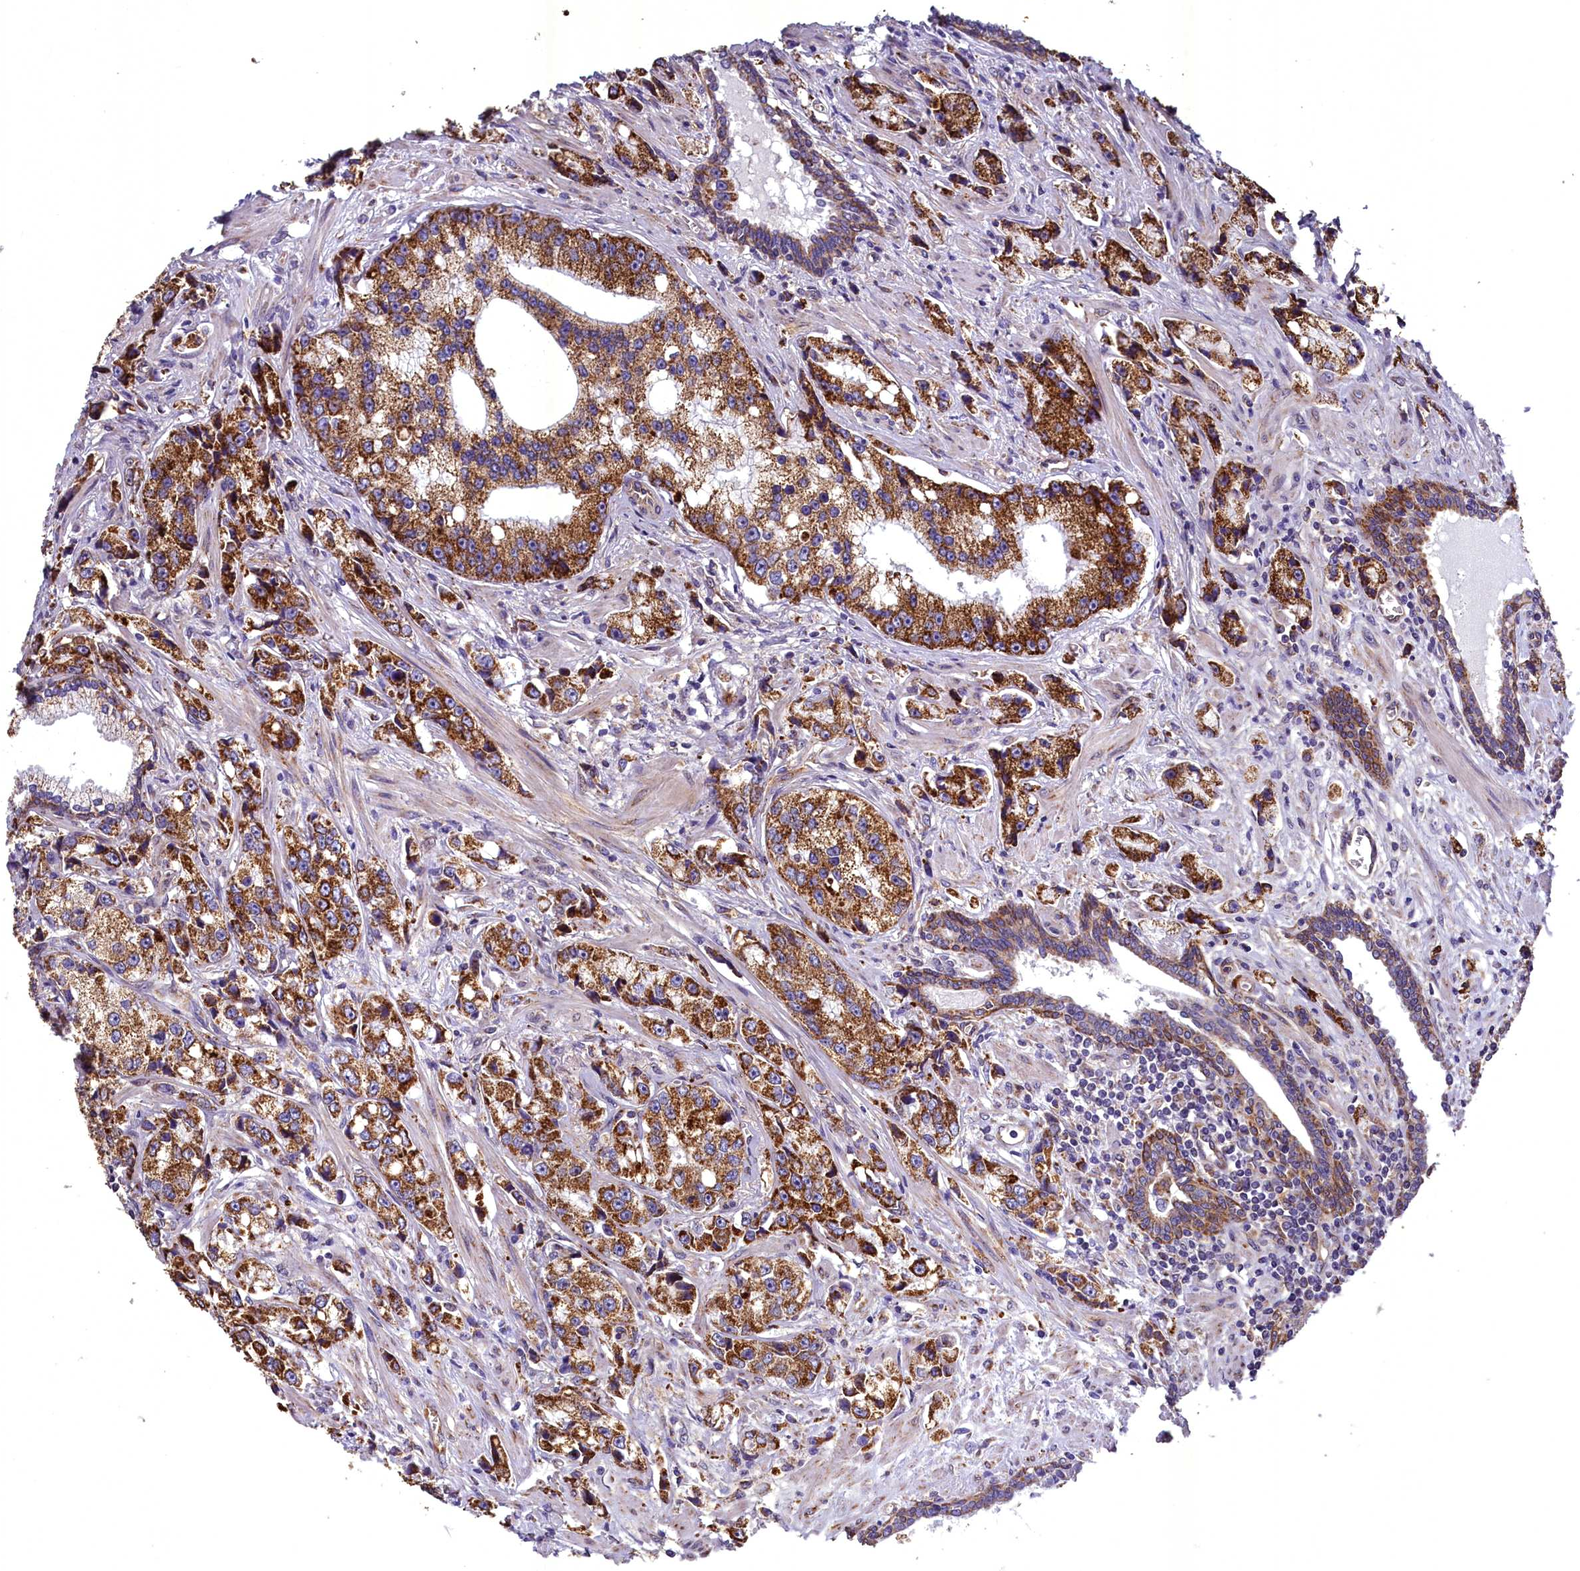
{"staining": {"intensity": "strong", "quantity": ">75%", "location": "cytoplasmic/membranous"}, "tissue": "prostate cancer", "cell_type": "Tumor cells", "image_type": "cancer", "snomed": [{"axis": "morphology", "description": "Adenocarcinoma, High grade"}, {"axis": "topography", "description": "Prostate"}], "caption": "About >75% of tumor cells in human prostate cancer (high-grade adenocarcinoma) demonstrate strong cytoplasmic/membranous protein expression as visualized by brown immunohistochemical staining.", "gene": "ACAD8", "patient": {"sex": "male", "age": 74}}